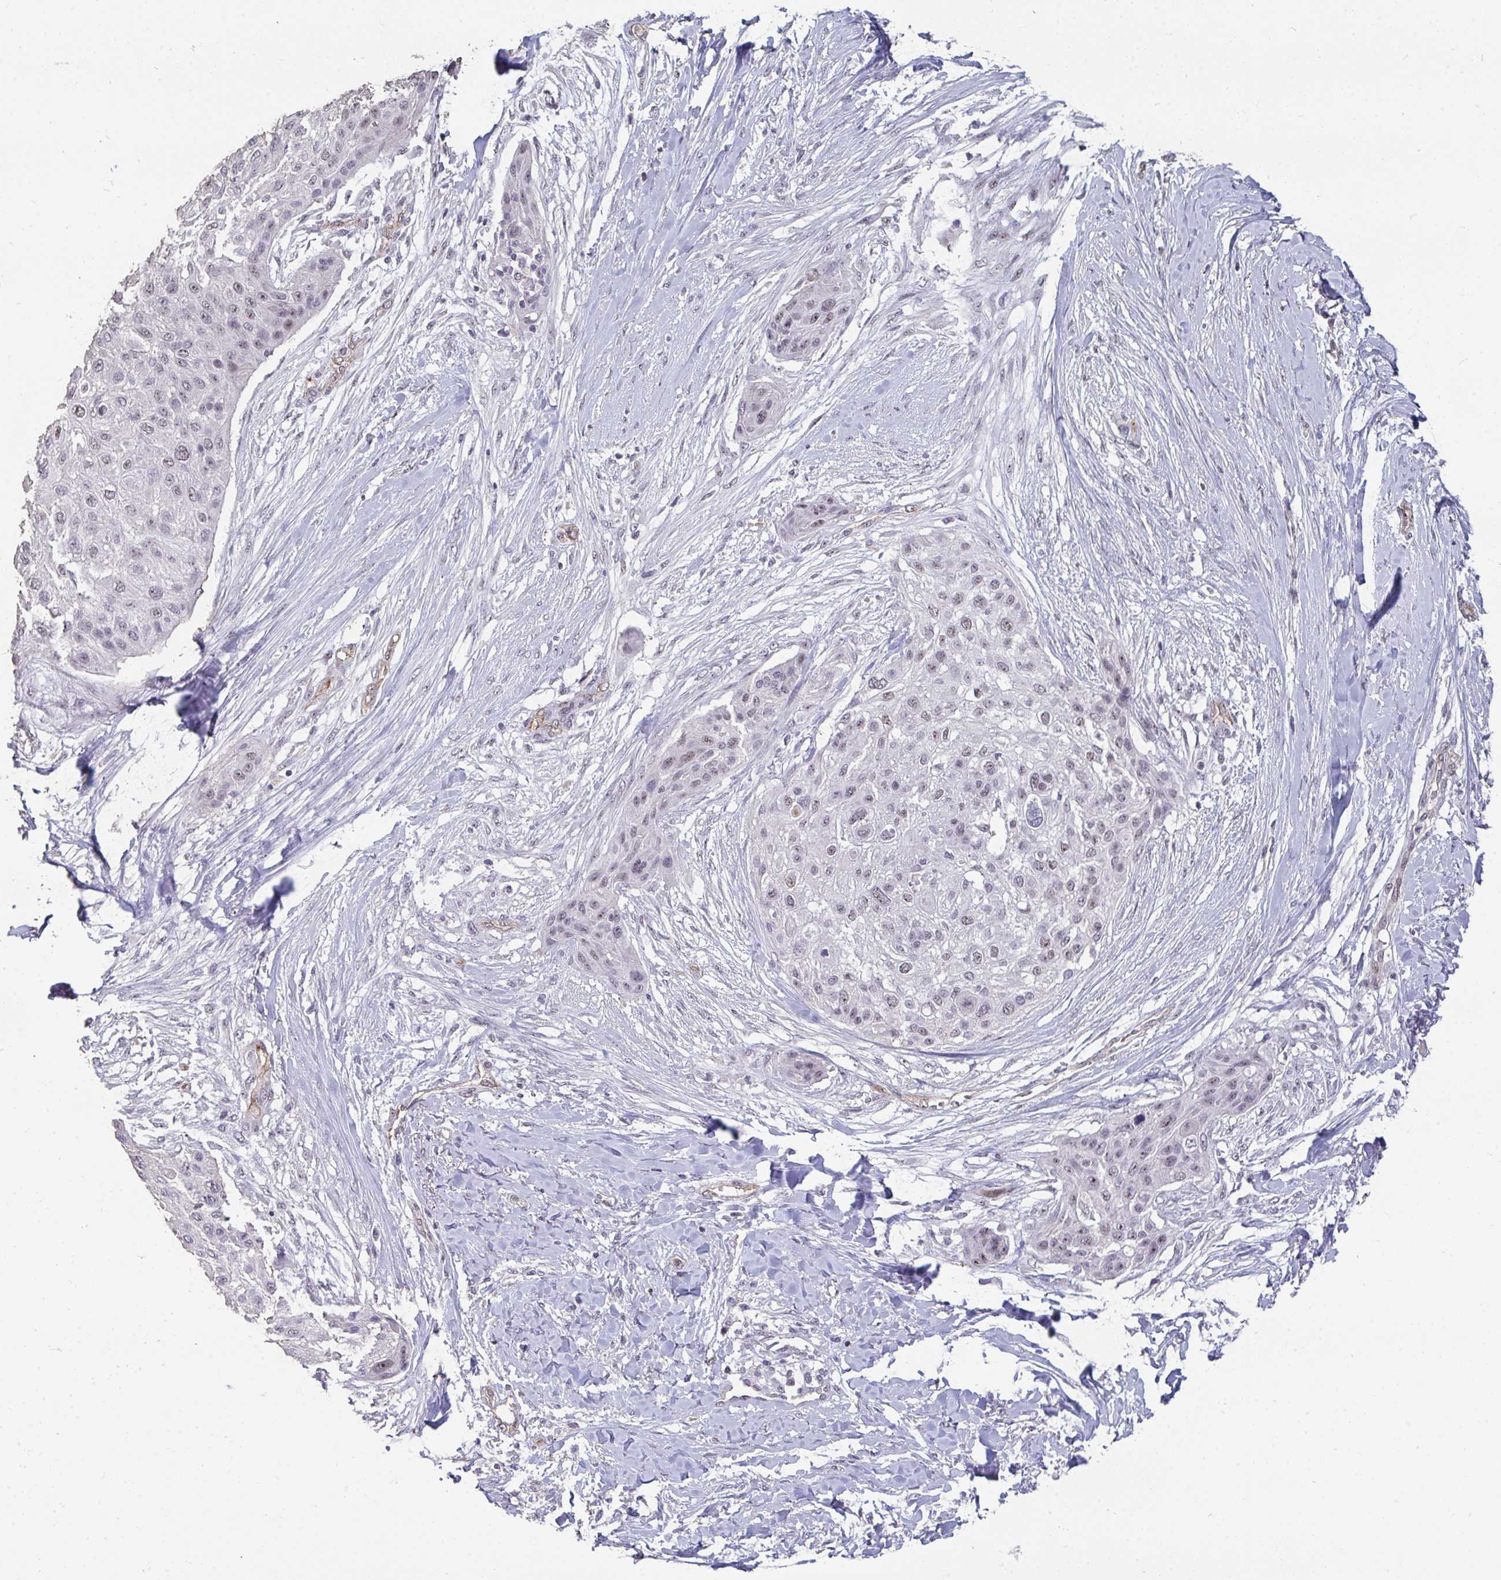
{"staining": {"intensity": "weak", "quantity": "<25%", "location": "nuclear"}, "tissue": "skin cancer", "cell_type": "Tumor cells", "image_type": "cancer", "snomed": [{"axis": "morphology", "description": "Squamous cell carcinoma, NOS"}, {"axis": "topography", "description": "Skin"}], "caption": "DAB (3,3'-diaminobenzidine) immunohistochemical staining of human skin cancer reveals no significant expression in tumor cells.", "gene": "SENP3", "patient": {"sex": "female", "age": 87}}